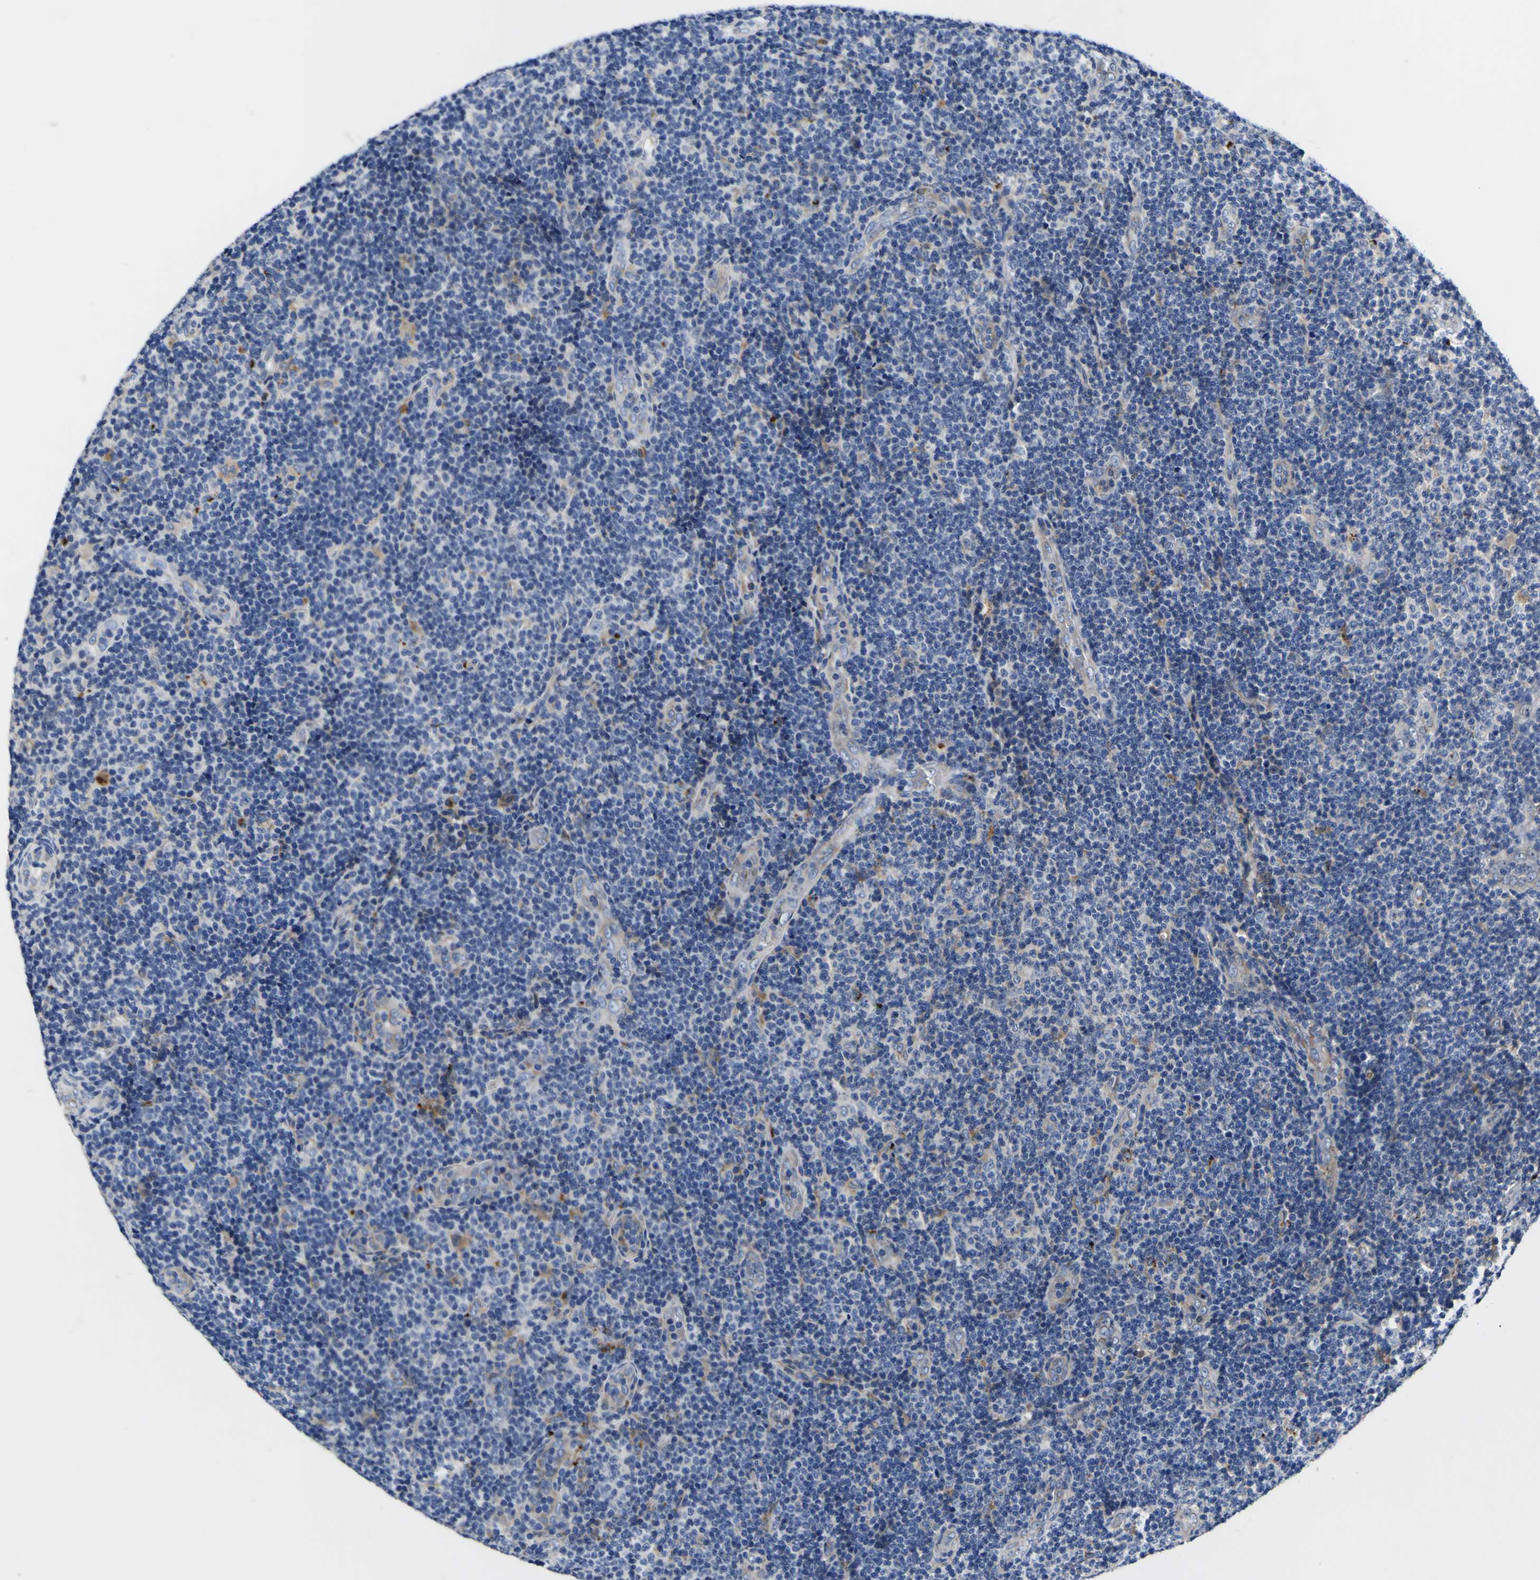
{"staining": {"intensity": "negative", "quantity": "none", "location": "none"}, "tissue": "lymphoma", "cell_type": "Tumor cells", "image_type": "cancer", "snomed": [{"axis": "morphology", "description": "Malignant lymphoma, non-Hodgkin's type, Low grade"}, {"axis": "topography", "description": "Lymph node"}], "caption": "Lymphoma was stained to show a protein in brown. There is no significant staining in tumor cells.", "gene": "COA1", "patient": {"sex": "male", "age": 83}}